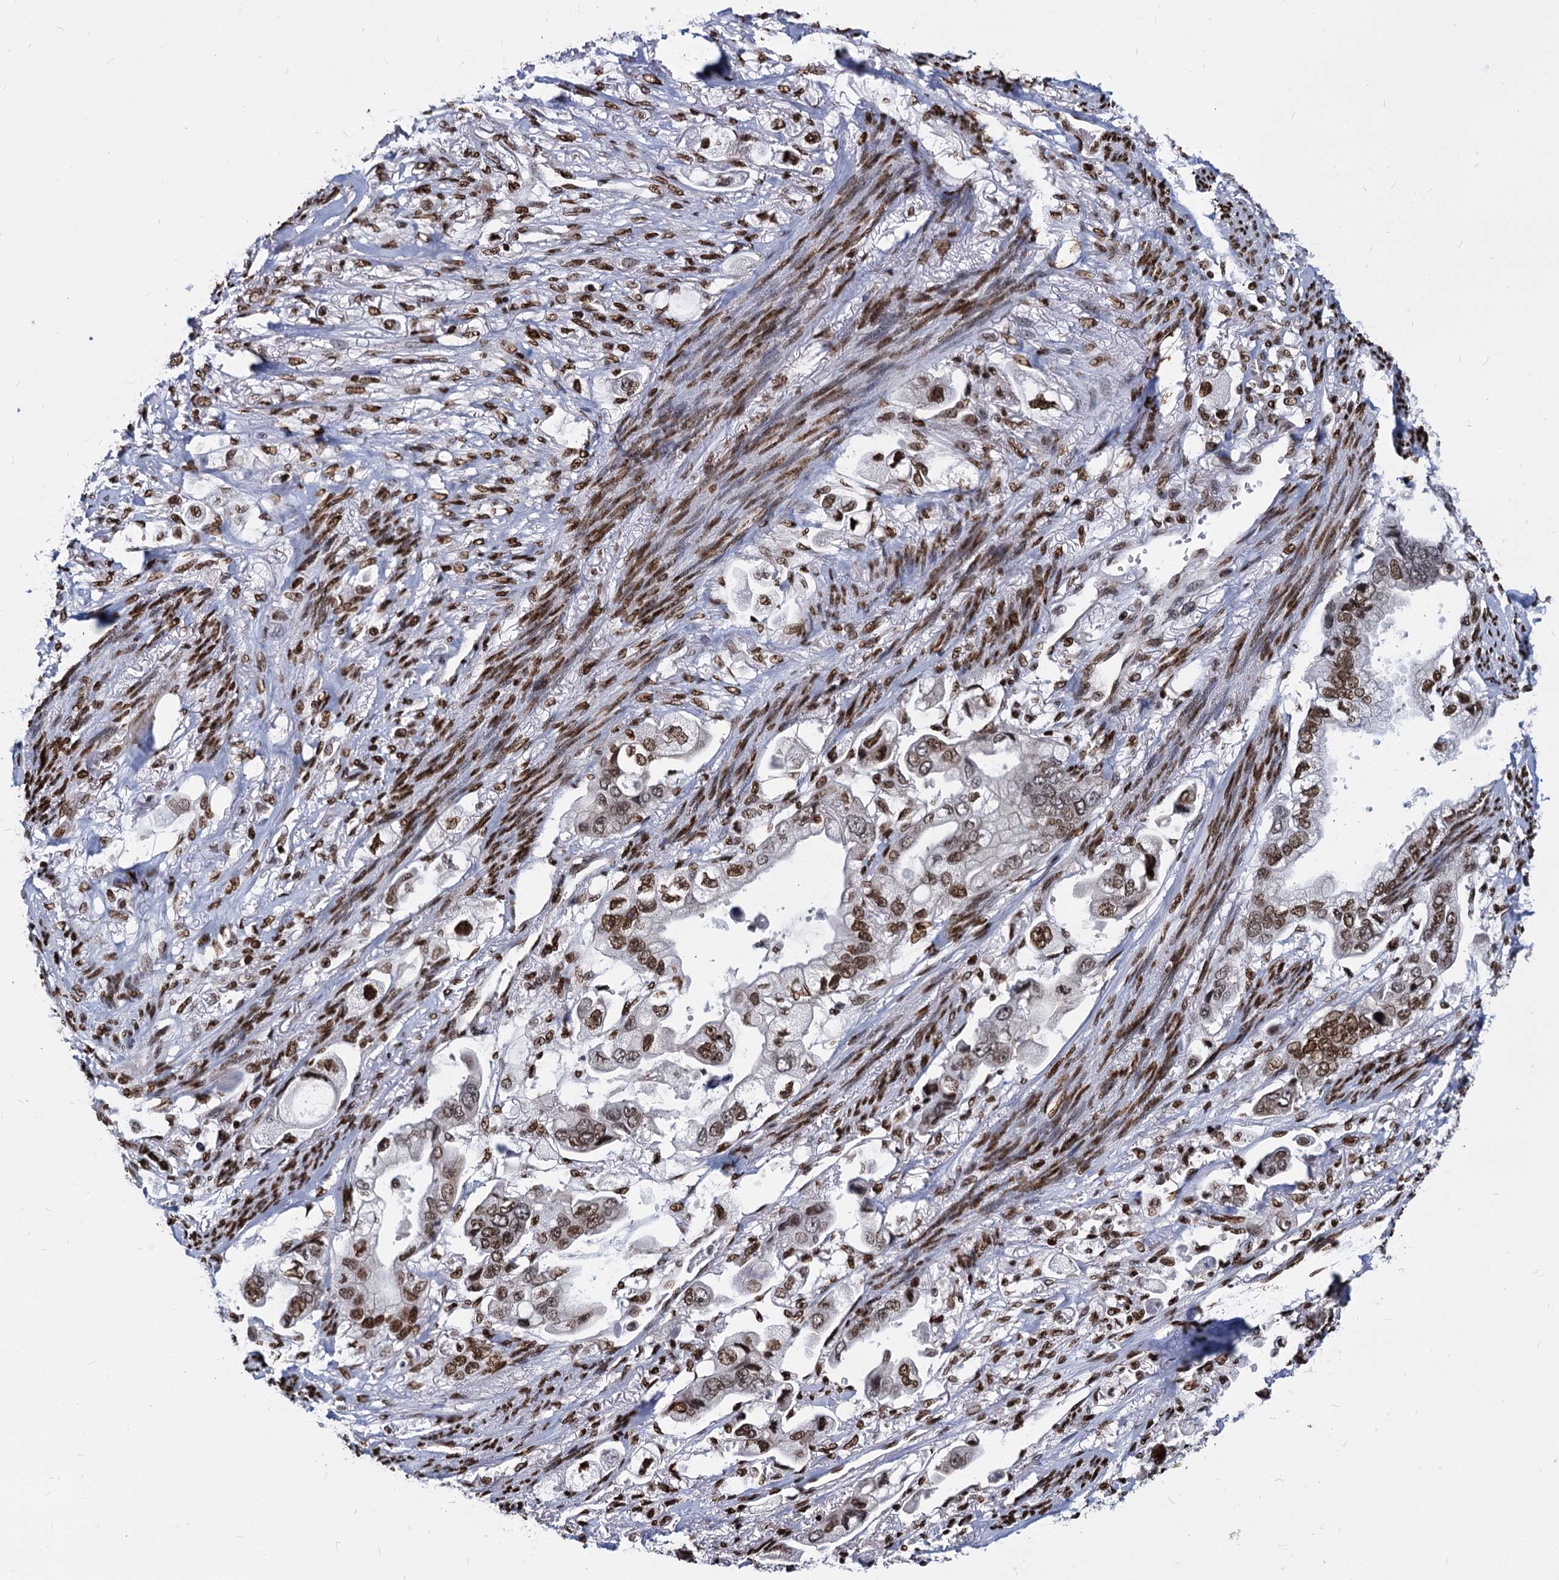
{"staining": {"intensity": "moderate", "quantity": ">75%", "location": "nuclear"}, "tissue": "stomach cancer", "cell_type": "Tumor cells", "image_type": "cancer", "snomed": [{"axis": "morphology", "description": "Adenocarcinoma, NOS"}, {"axis": "topography", "description": "Stomach"}], "caption": "The micrograph shows immunohistochemical staining of stomach adenocarcinoma. There is moderate nuclear positivity is present in approximately >75% of tumor cells.", "gene": "MECP2", "patient": {"sex": "male", "age": 62}}